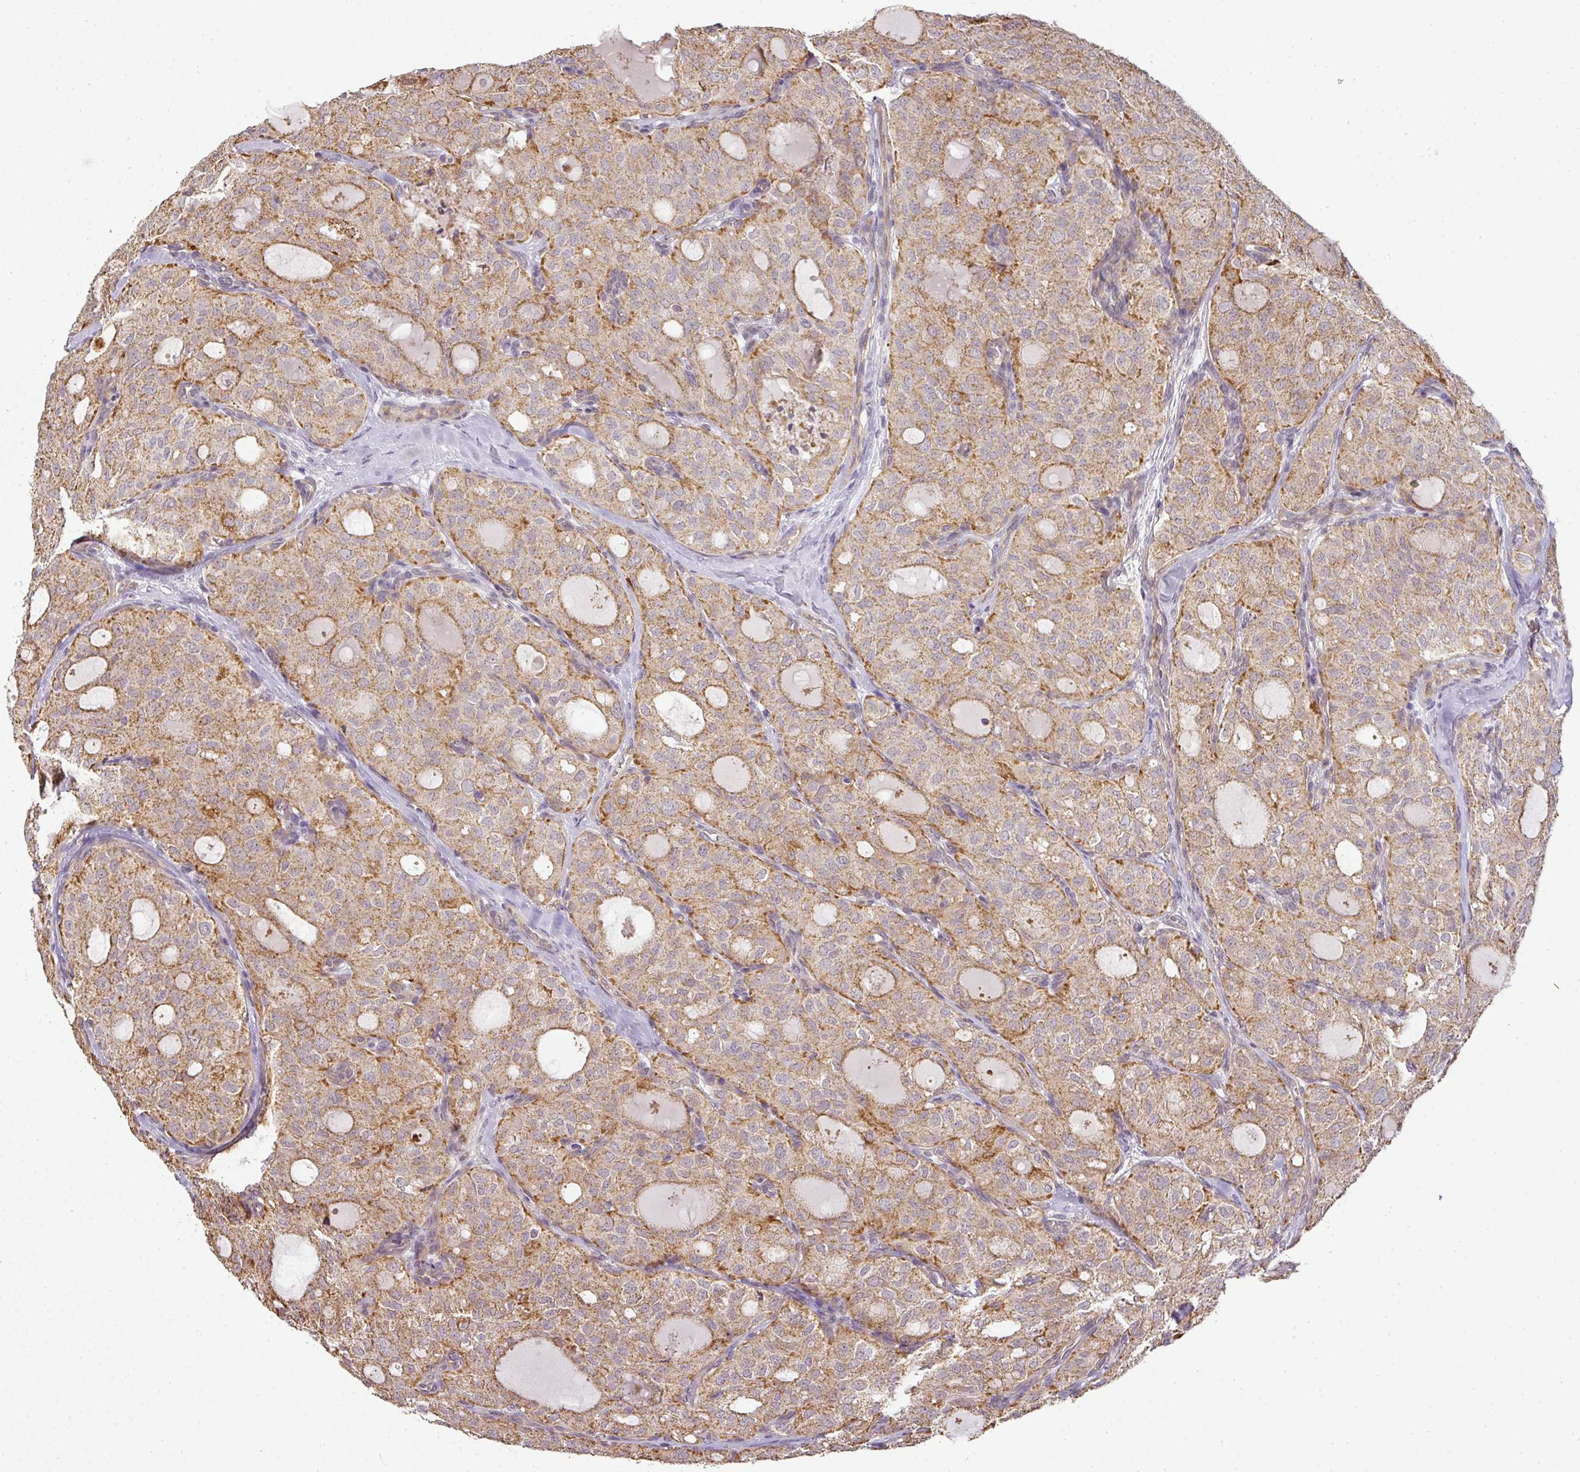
{"staining": {"intensity": "moderate", "quantity": ">75%", "location": "cytoplasmic/membranous"}, "tissue": "thyroid cancer", "cell_type": "Tumor cells", "image_type": "cancer", "snomed": [{"axis": "morphology", "description": "Follicular adenoma carcinoma, NOS"}, {"axis": "topography", "description": "Thyroid gland"}], "caption": "Brown immunohistochemical staining in thyroid cancer (follicular adenoma carcinoma) exhibits moderate cytoplasmic/membranous positivity in about >75% of tumor cells.", "gene": "MYOM2", "patient": {"sex": "male", "age": 75}}